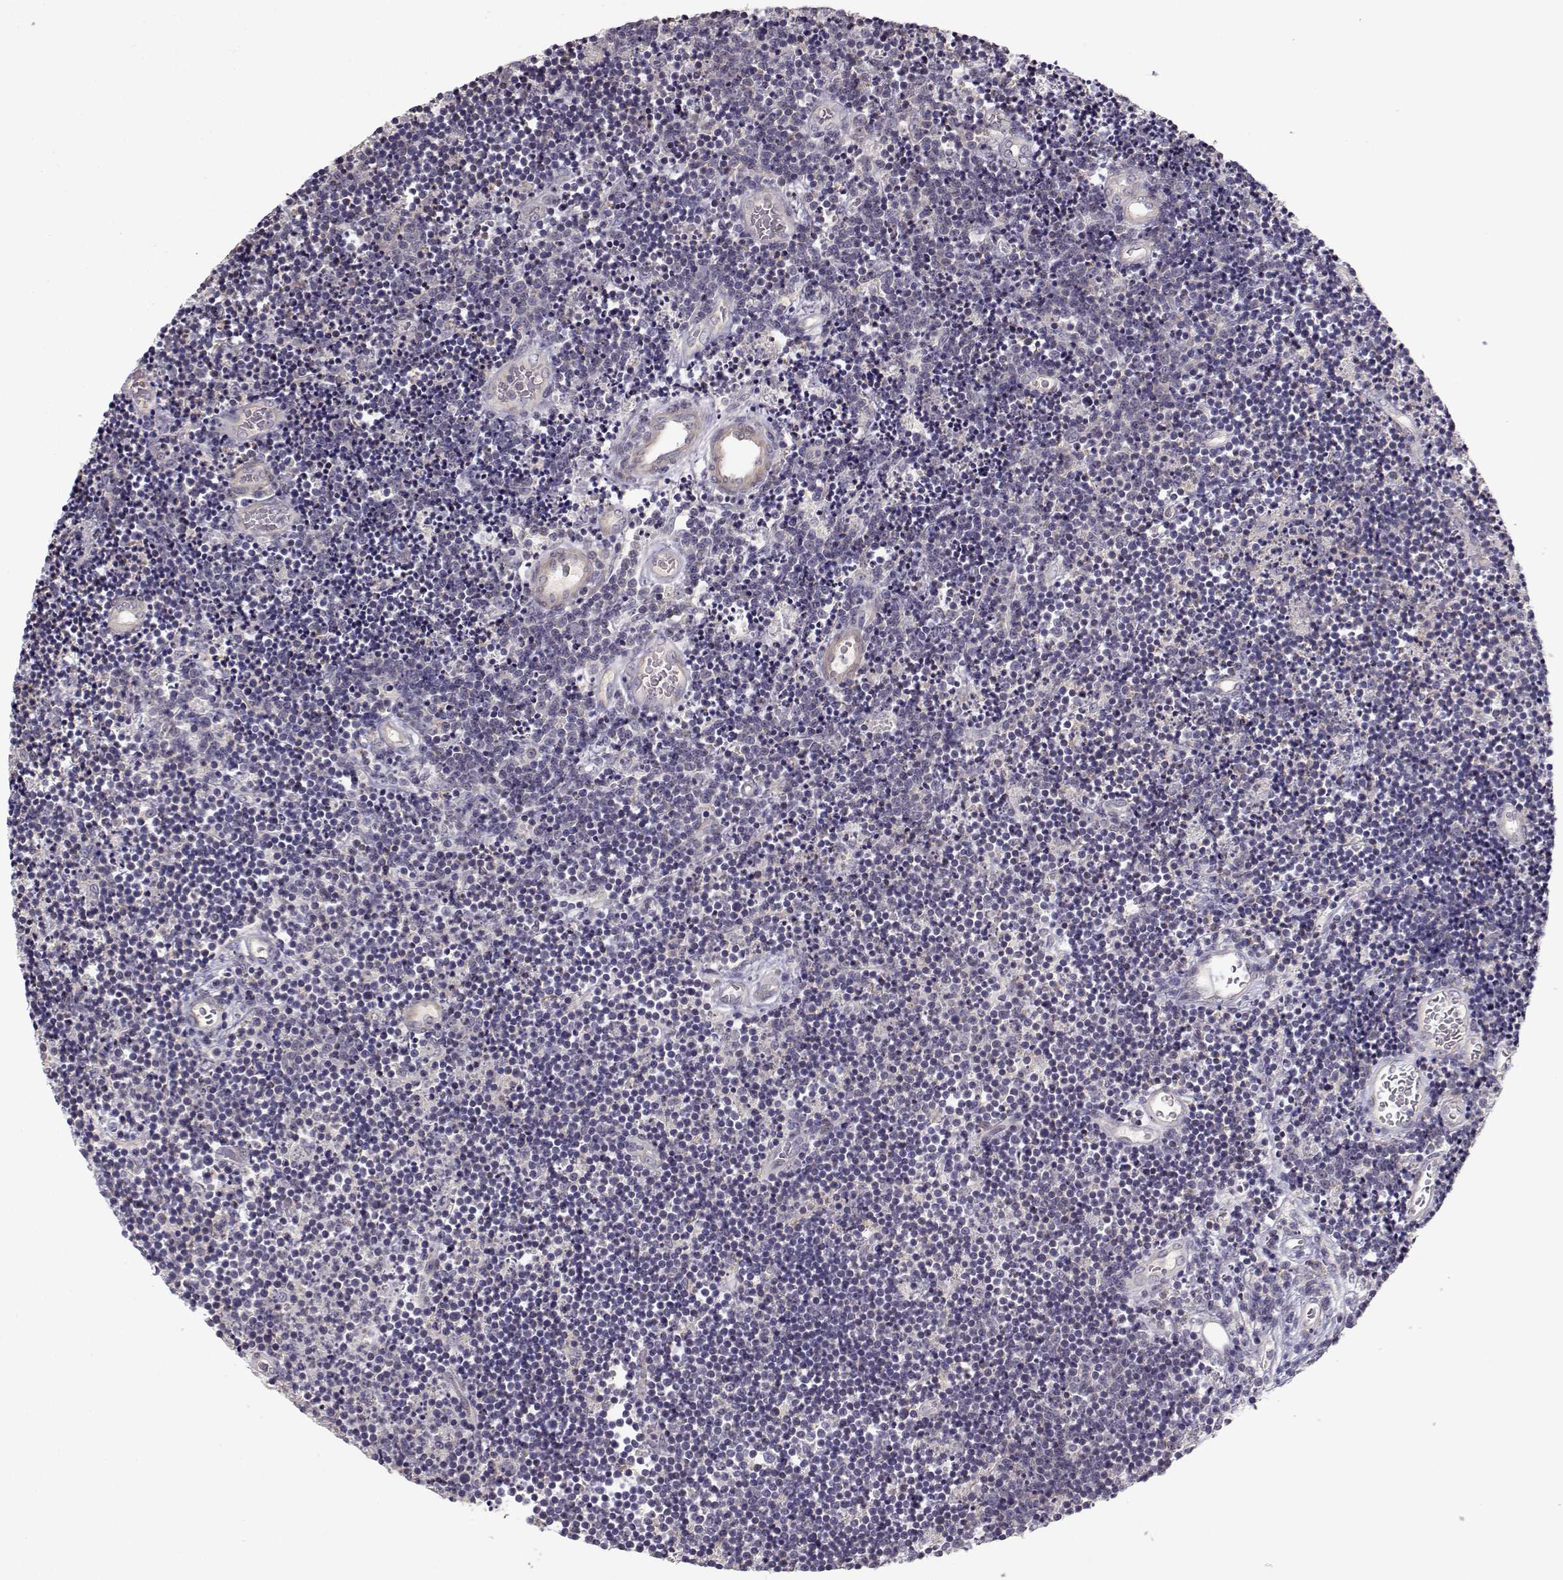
{"staining": {"intensity": "negative", "quantity": "none", "location": "none"}, "tissue": "lymphoma", "cell_type": "Tumor cells", "image_type": "cancer", "snomed": [{"axis": "morphology", "description": "Malignant lymphoma, non-Hodgkin's type, Low grade"}, {"axis": "topography", "description": "Brain"}], "caption": "The IHC micrograph has no significant positivity in tumor cells of malignant lymphoma, non-Hodgkin's type (low-grade) tissue. (Brightfield microscopy of DAB IHC at high magnification).", "gene": "ENTPD8", "patient": {"sex": "female", "age": 66}}